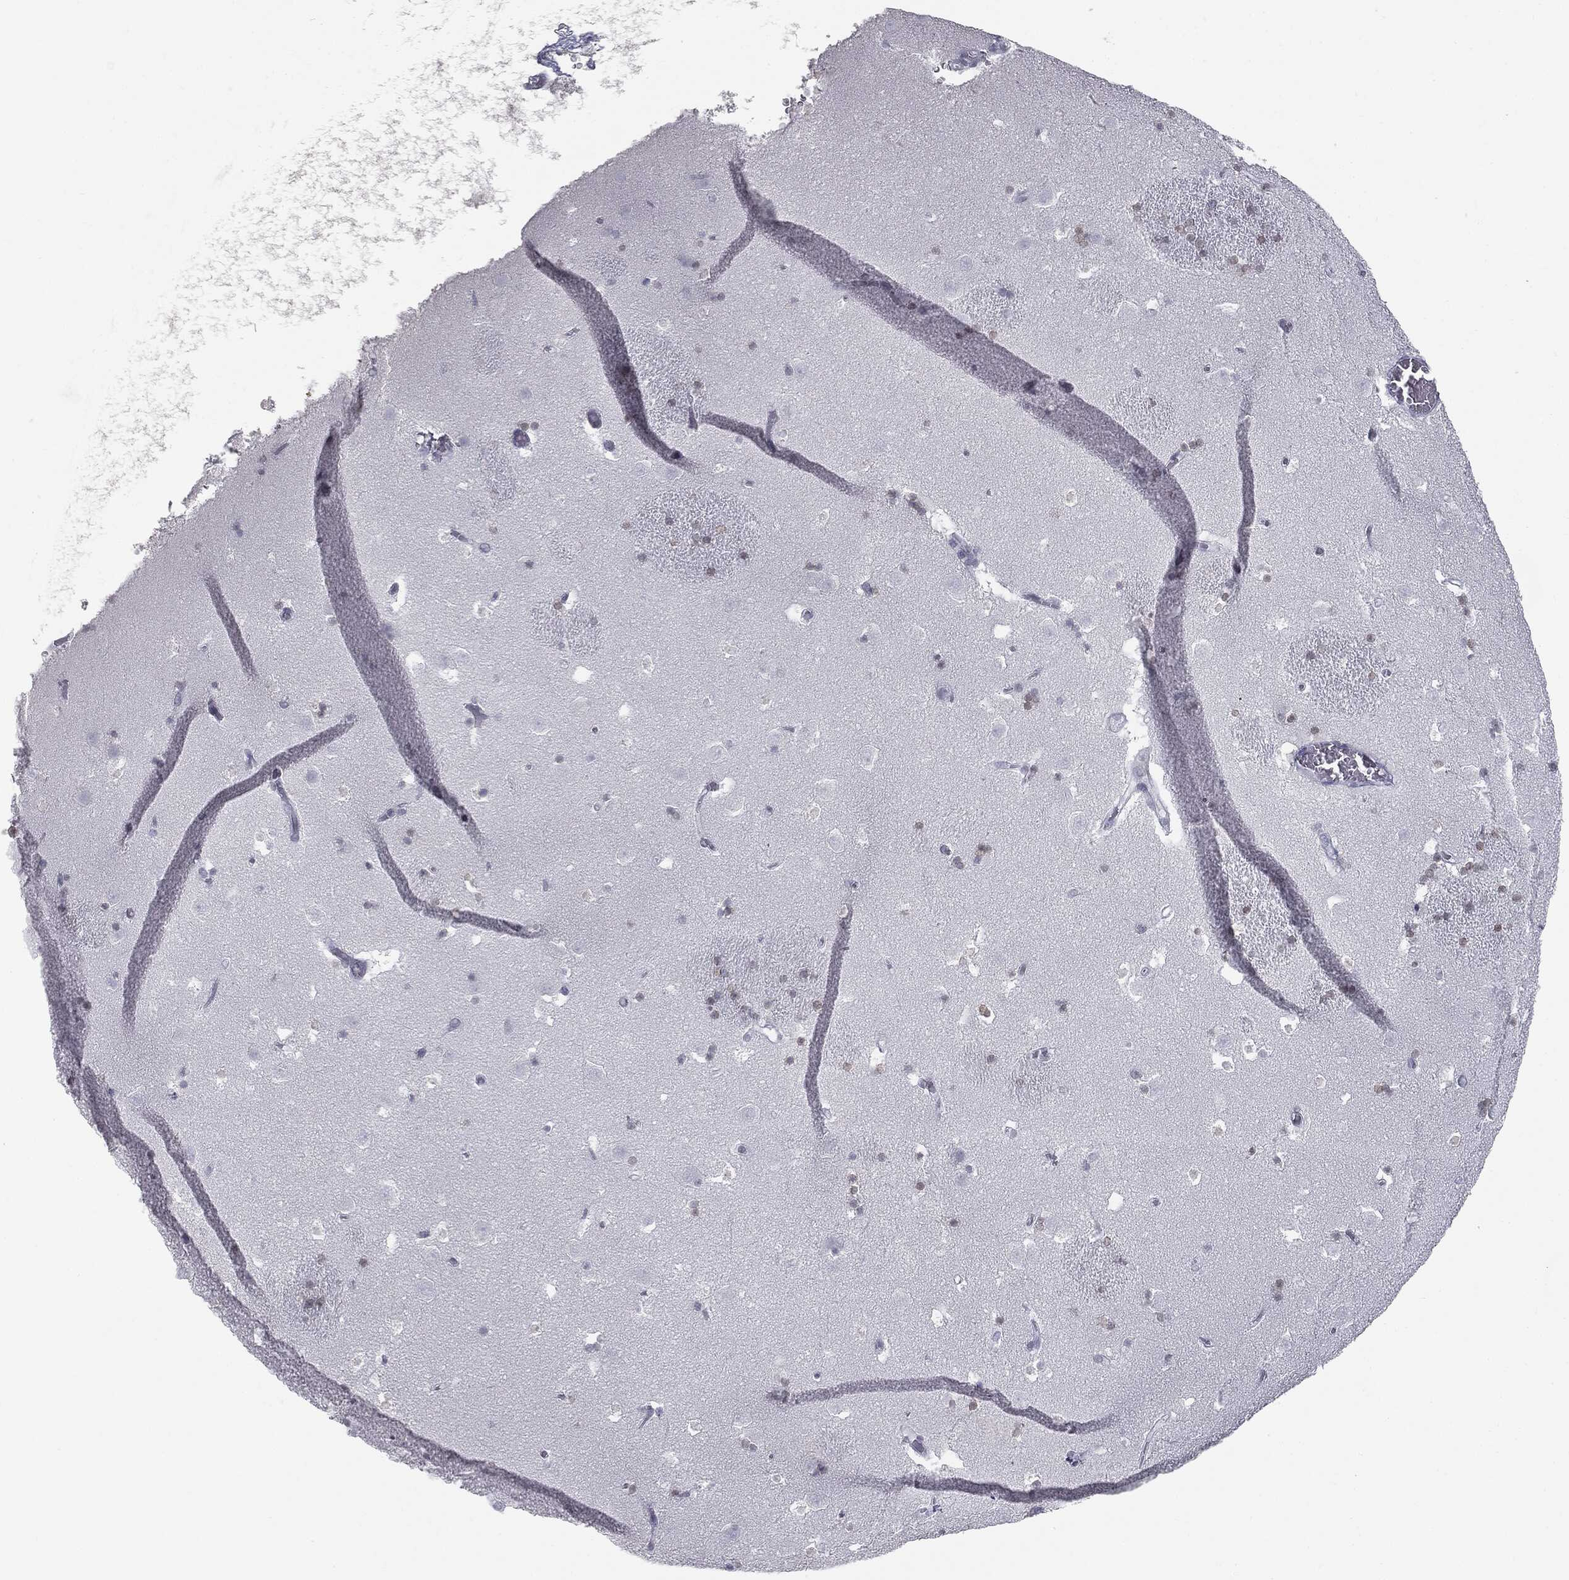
{"staining": {"intensity": "weak", "quantity": "25%-75%", "location": "nuclear"}, "tissue": "caudate", "cell_type": "Glial cells", "image_type": "normal", "snomed": [{"axis": "morphology", "description": "Normal tissue, NOS"}, {"axis": "topography", "description": "Lateral ventricle wall"}], "caption": "DAB (3,3'-diaminobenzidine) immunohistochemical staining of benign human caudate shows weak nuclear protein positivity in about 25%-75% of glial cells. The staining is performed using DAB brown chromogen to label protein expression. The nuclei are counter-stained blue using hematoxylin.", "gene": "ALDOB", "patient": {"sex": "female", "age": 42}}